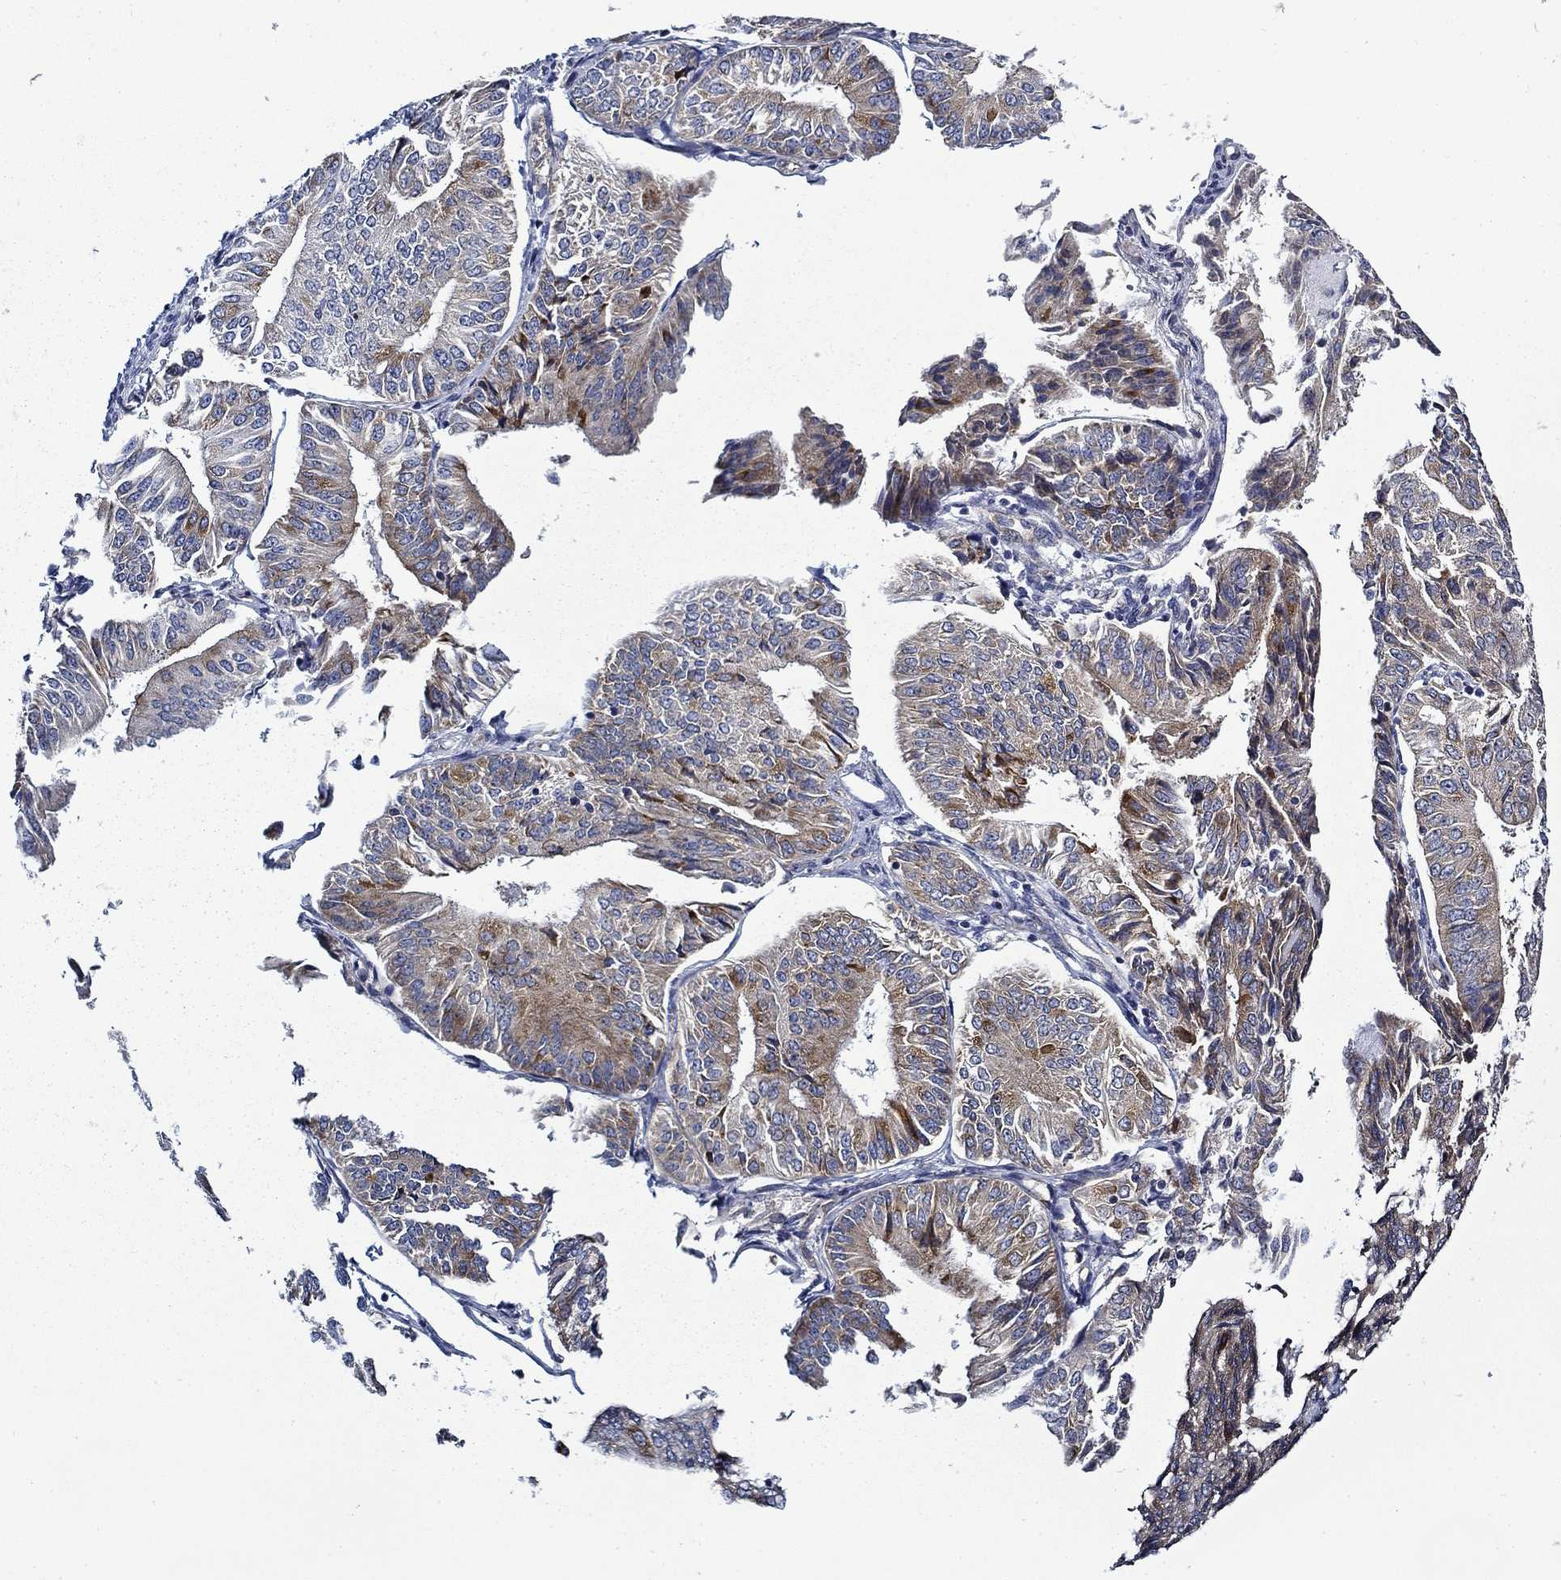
{"staining": {"intensity": "moderate", "quantity": "<25%", "location": "cytoplasmic/membranous"}, "tissue": "endometrial cancer", "cell_type": "Tumor cells", "image_type": "cancer", "snomed": [{"axis": "morphology", "description": "Adenocarcinoma, NOS"}, {"axis": "topography", "description": "Endometrium"}], "caption": "The photomicrograph shows a brown stain indicating the presence of a protein in the cytoplasmic/membranous of tumor cells in endometrial cancer (adenocarcinoma).", "gene": "FXR1", "patient": {"sex": "female", "age": 58}}